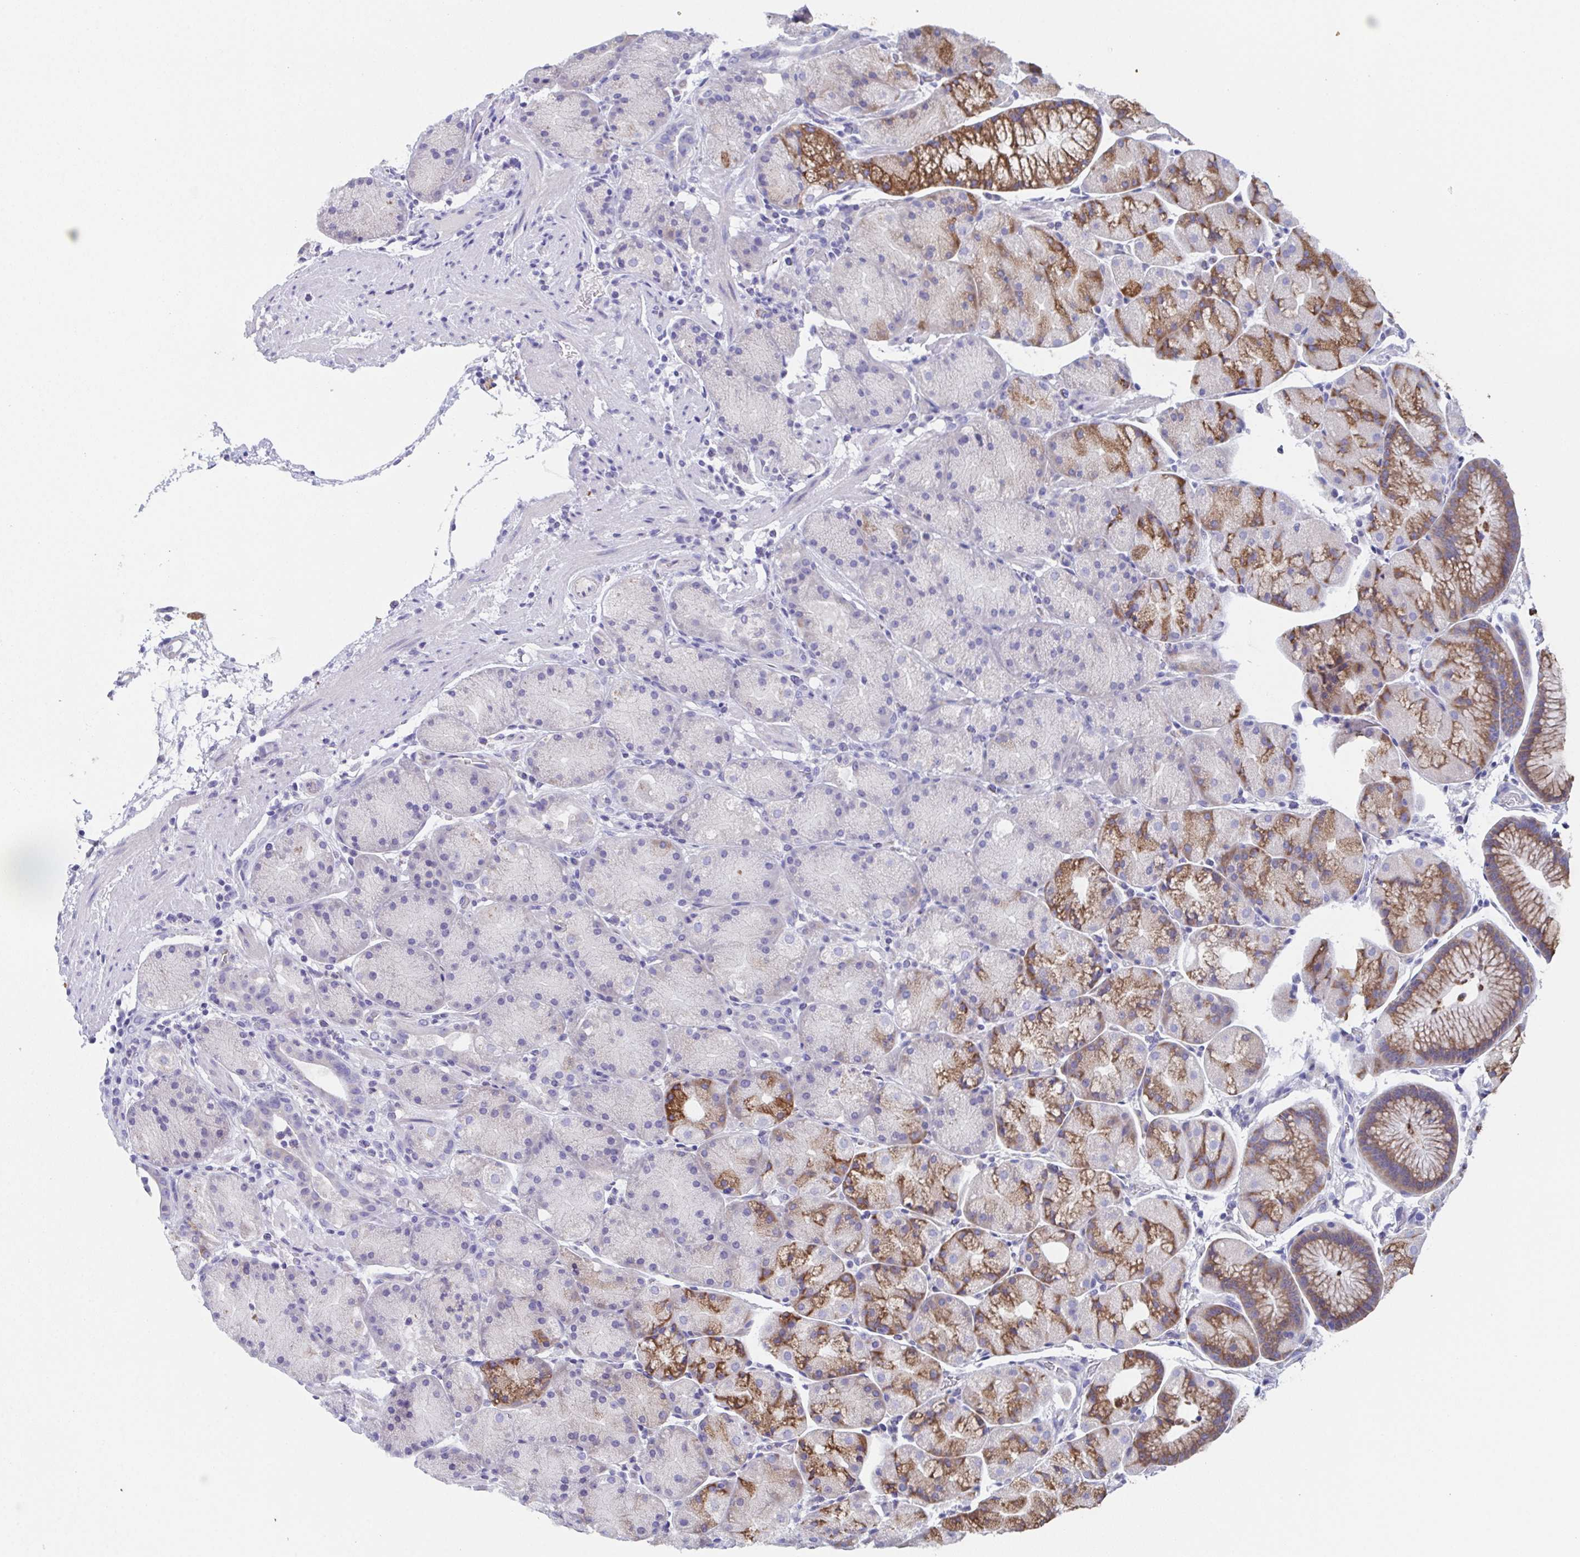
{"staining": {"intensity": "moderate", "quantity": "25%-75%", "location": "cytoplasmic/membranous"}, "tissue": "stomach", "cell_type": "Glandular cells", "image_type": "normal", "snomed": [{"axis": "morphology", "description": "Normal tissue, NOS"}, {"axis": "topography", "description": "Stomach, upper"}, {"axis": "topography", "description": "Stomach"}], "caption": "Protein expression analysis of normal stomach reveals moderate cytoplasmic/membranous positivity in about 25%-75% of glandular cells. (DAB (3,3'-diaminobenzidine) IHC, brown staining for protein, blue staining for nuclei).", "gene": "SSC4D", "patient": {"sex": "male", "age": 48}}